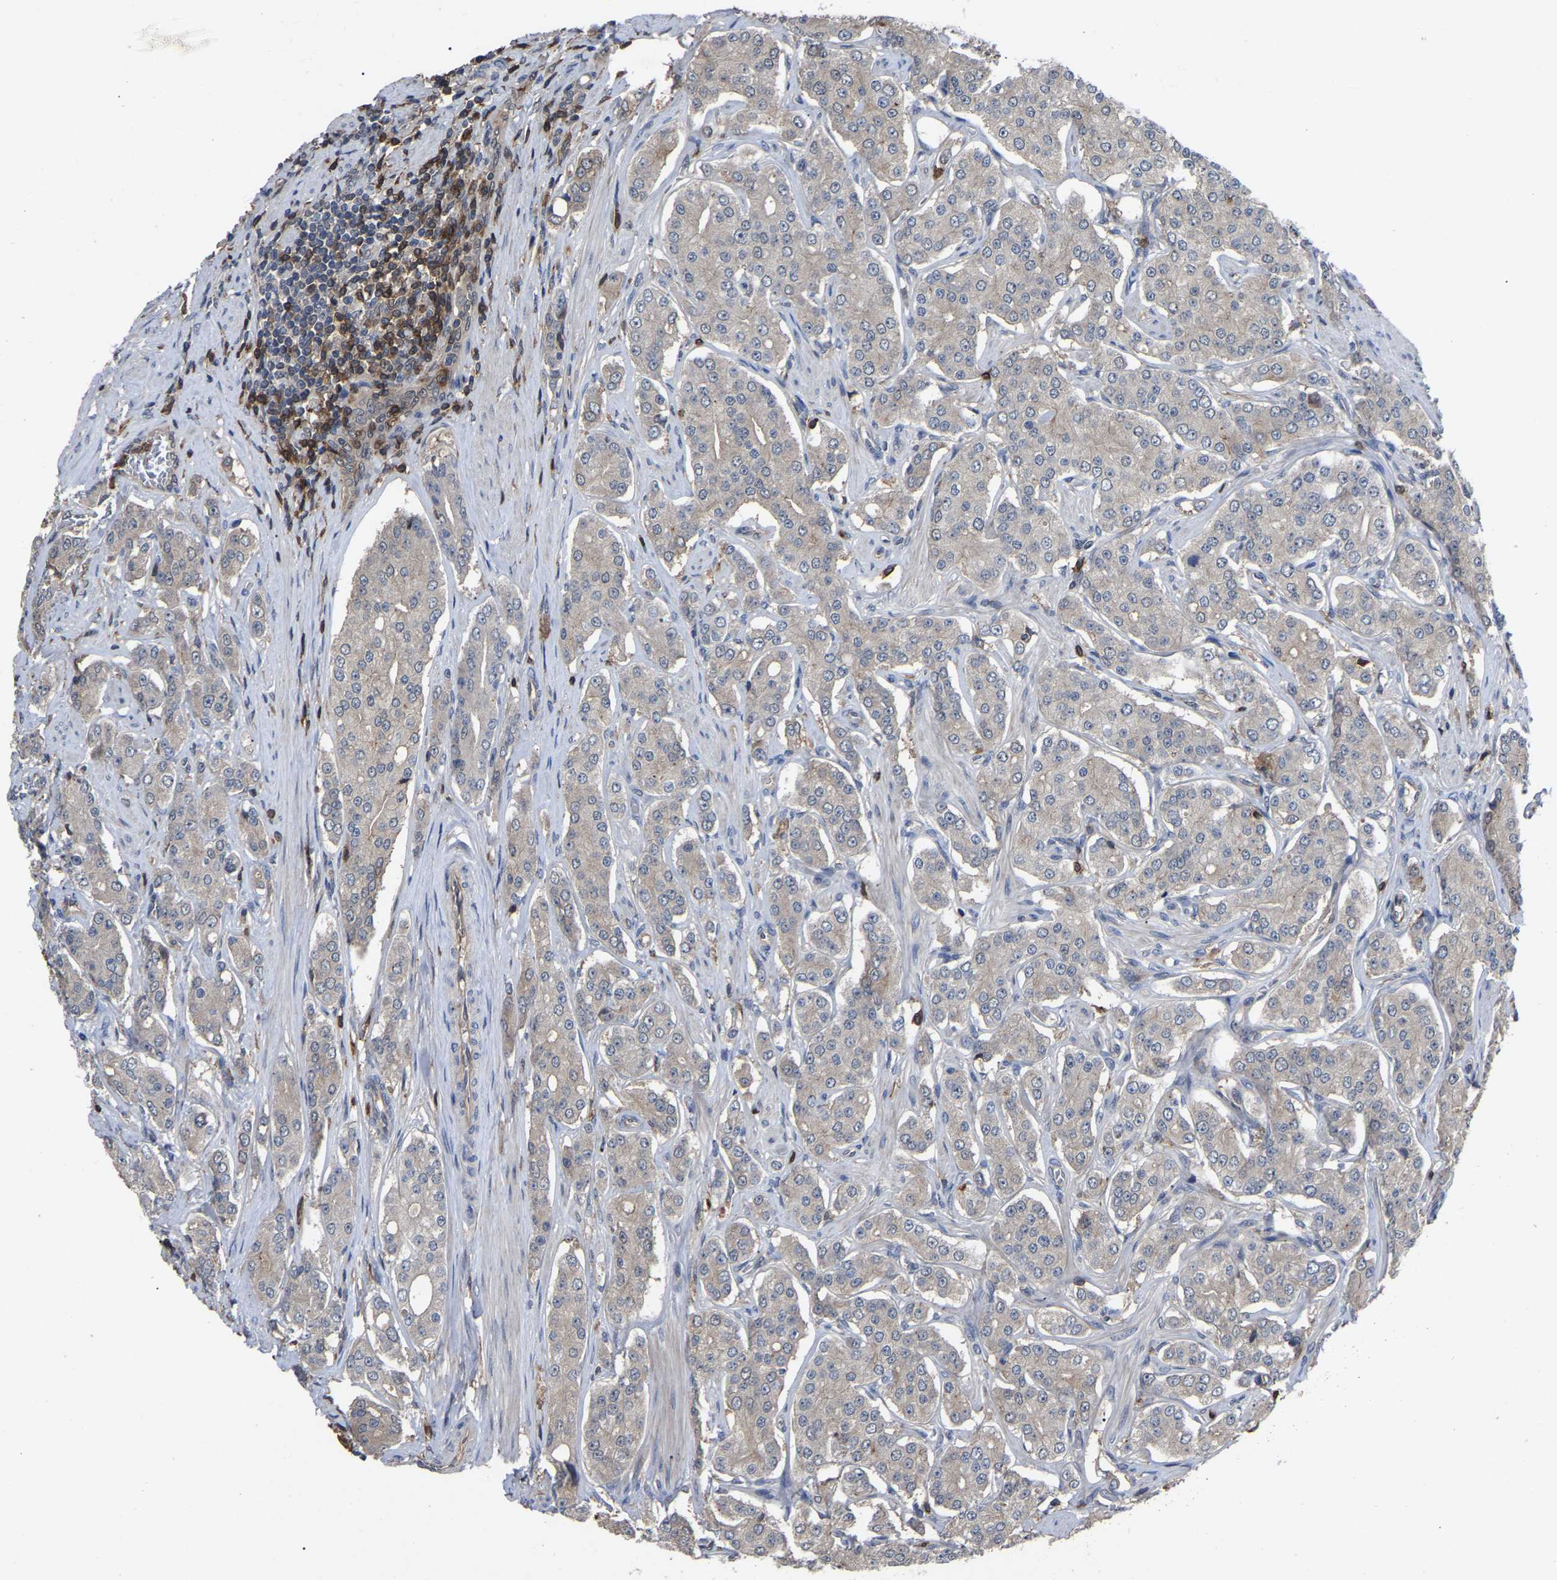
{"staining": {"intensity": "negative", "quantity": "none", "location": "none"}, "tissue": "prostate cancer", "cell_type": "Tumor cells", "image_type": "cancer", "snomed": [{"axis": "morphology", "description": "Adenocarcinoma, Low grade"}, {"axis": "topography", "description": "Prostate"}], "caption": "The histopathology image exhibits no significant expression in tumor cells of prostate low-grade adenocarcinoma. (Immunohistochemistry, brightfield microscopy, high magnification).", "gene": "CIT", "patient": {"sex": "male", "age": 69}}